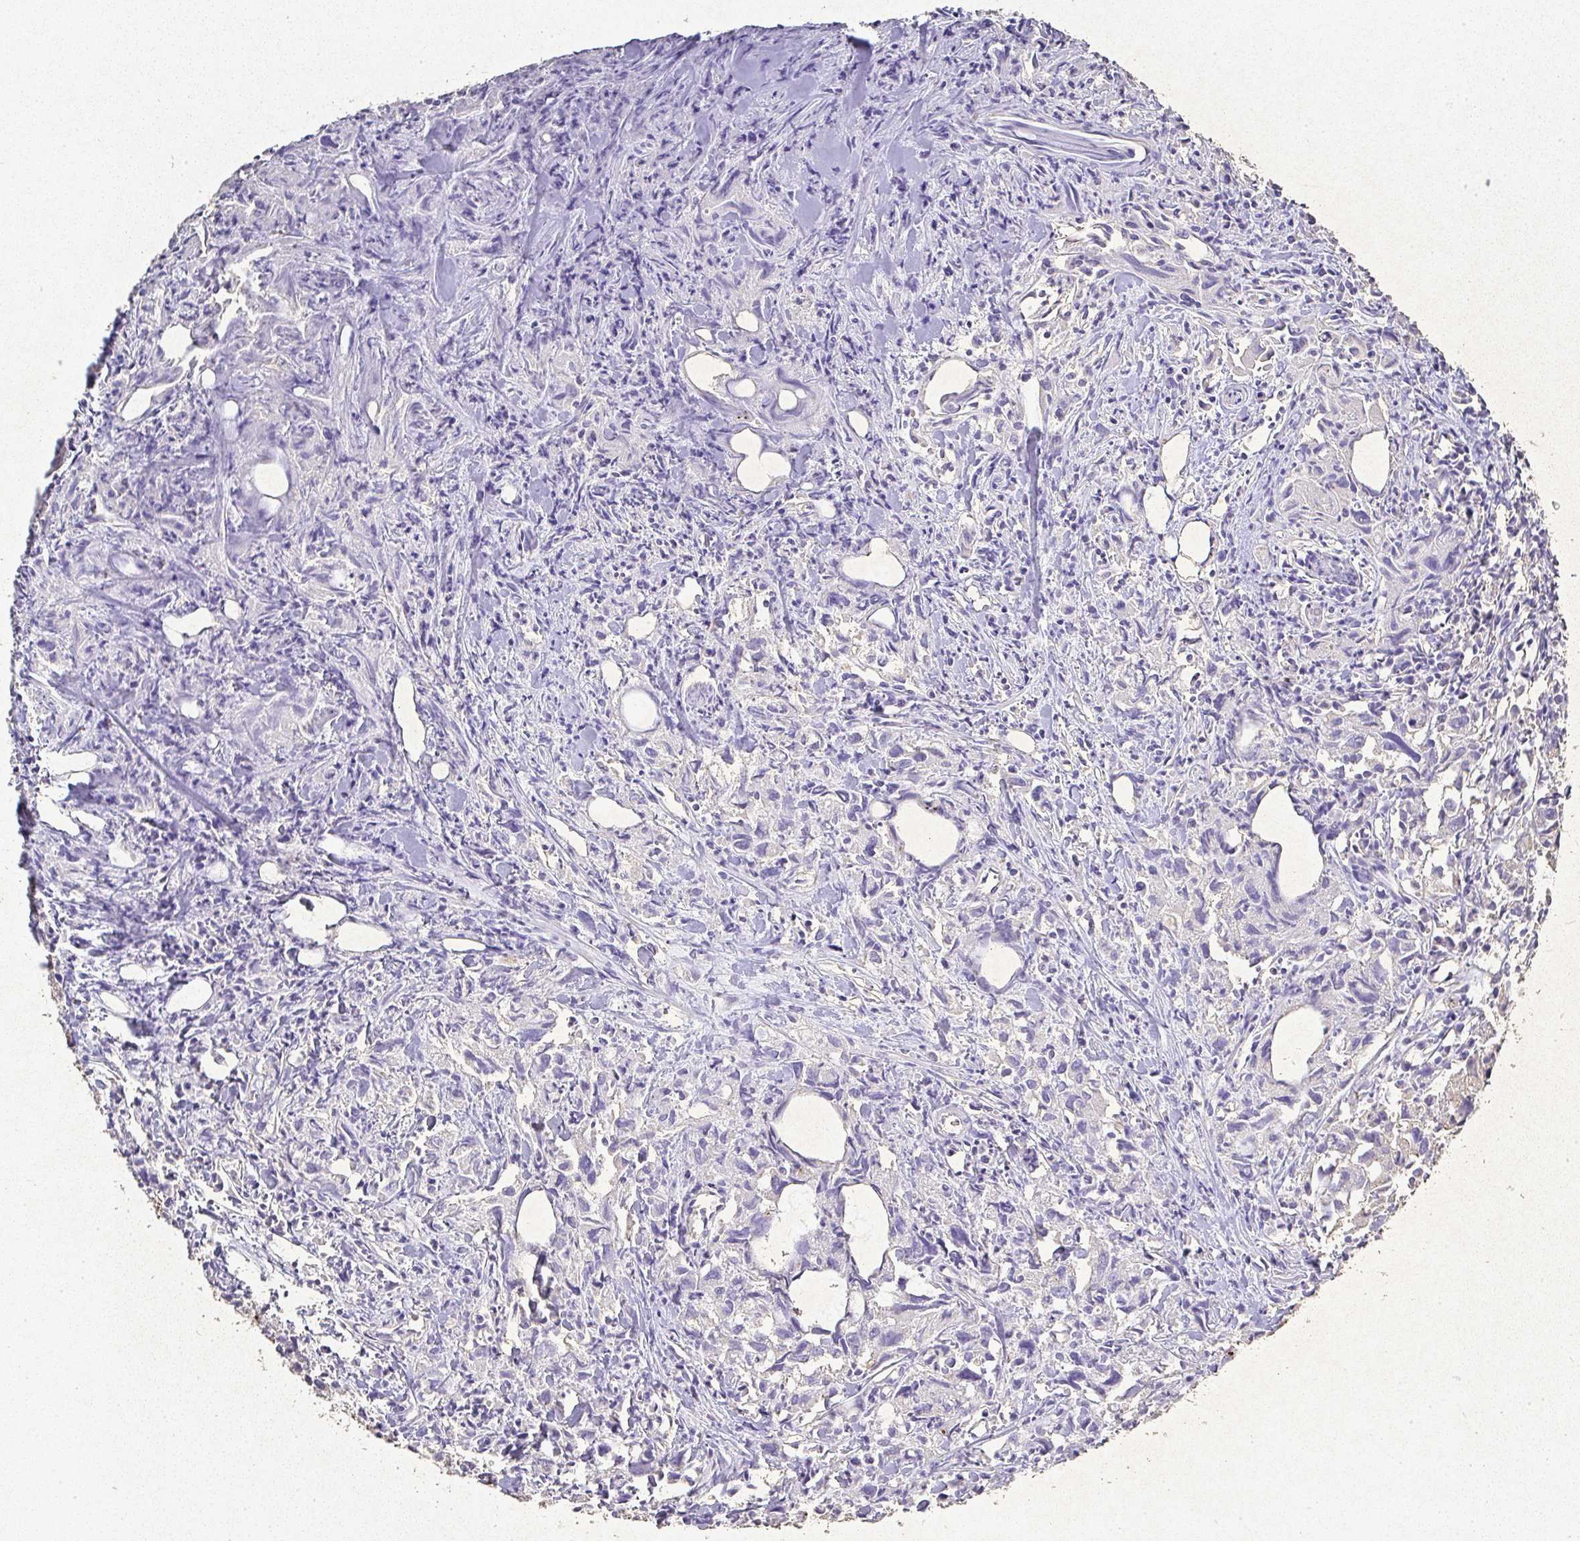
{"staining": {"intensity": "negative", "quantity": "none", "location": "none"}, "tissue": "urothelial cancer", "cell_type": "Tumor cells", "image_type": "cancer", "snomed": [{"axis": "morphology", "description": "Urothelial carcinoma, High grade"}, {"axis": "topography", "description": "Urinary bladder"}], "caption": "Immunohistochemistry (IHC) image of urothelial cancer stained for a protein (brown), which displays no expression in tumor cells.", "gene": "RPS2", "patient": {"sex": "female", "age": 75}}